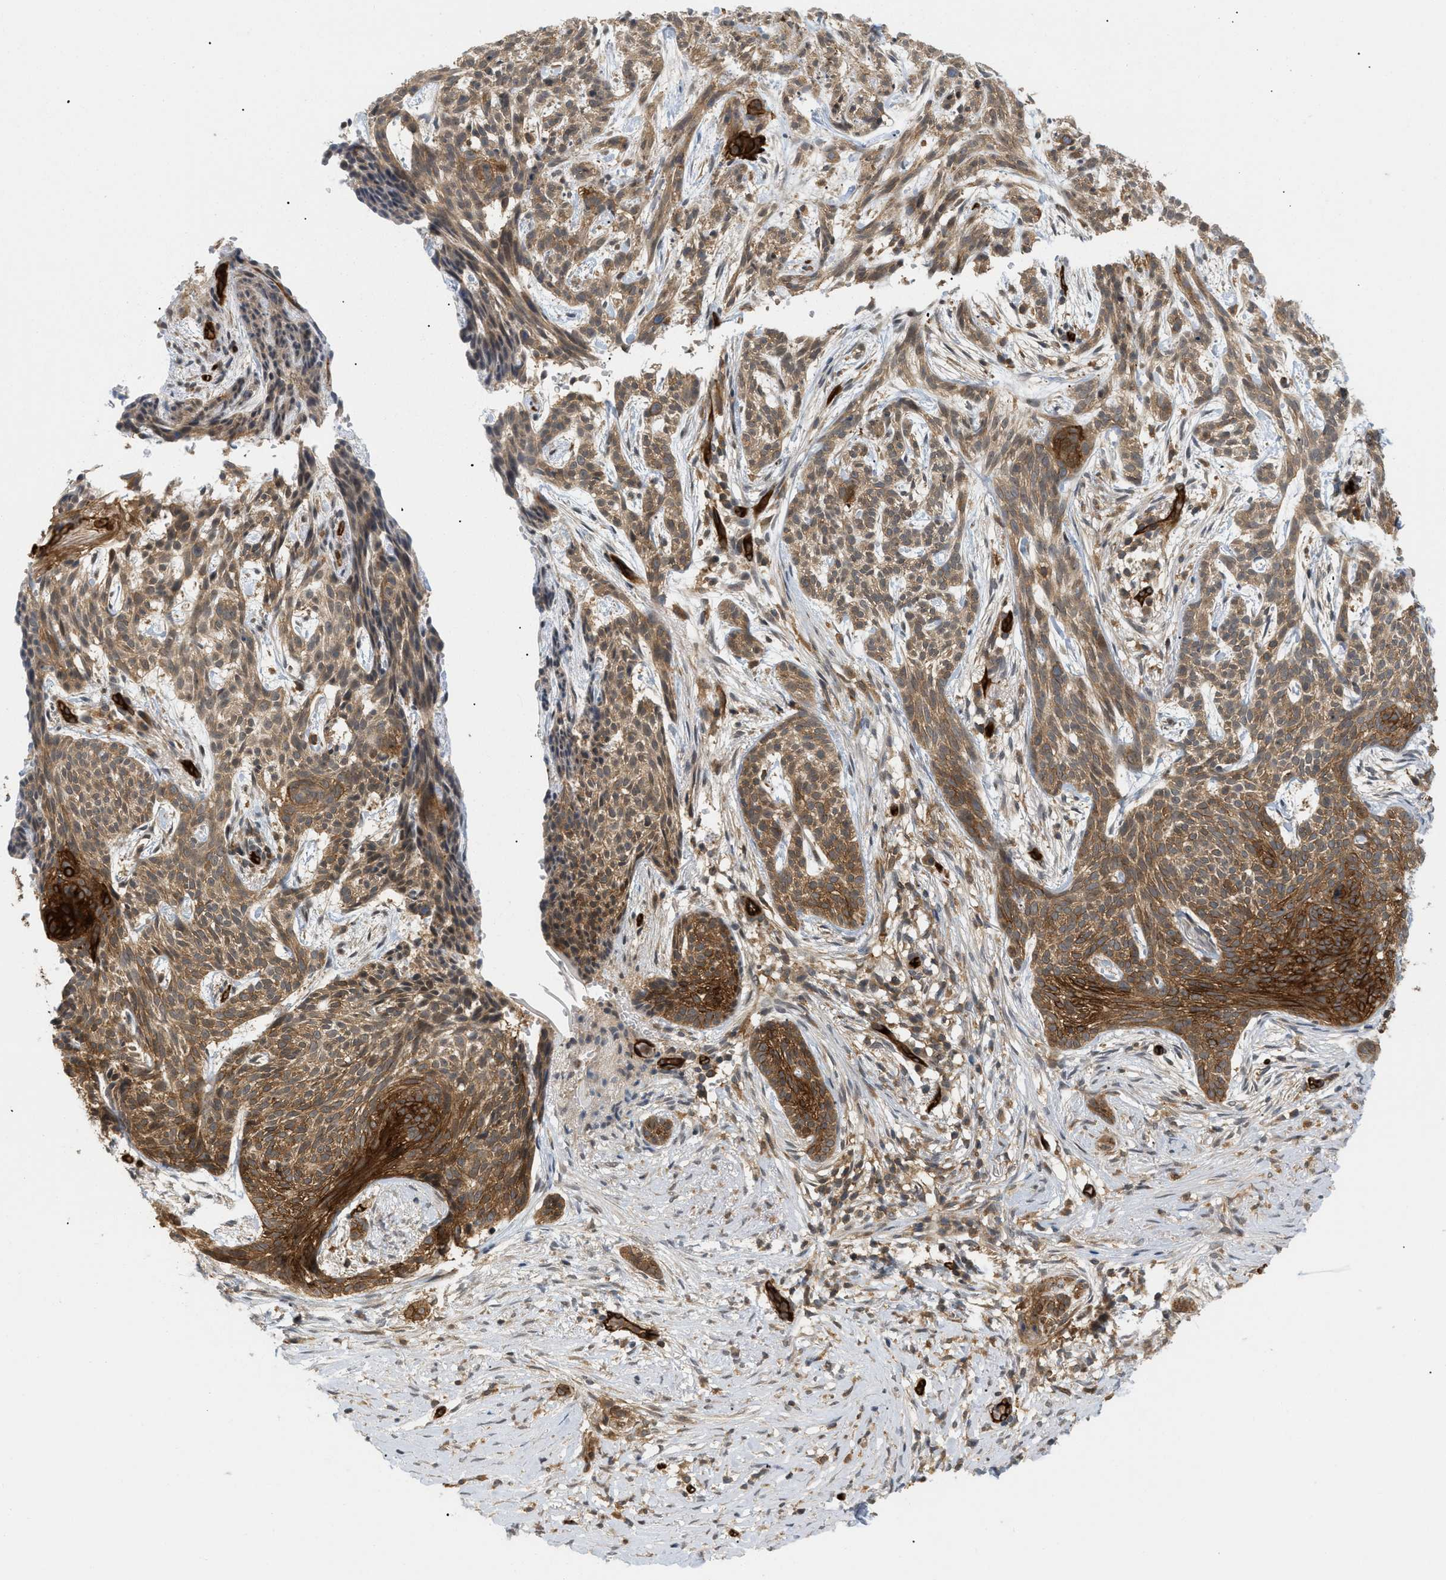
{"staining": {"intensity": "strong", "quantity": ">75%", "location": "cytoplasmic/membranous"}, "tissue": "skin cancer", "cell_type": "Tumor cells", "image_type": "cancer", "snomed": [{"axis": "morphology", "description": "Basal cell carcinoma"}, {"axis": "topography", "description": "Skin"}], "caption": "Skin cancer tissue exhibits strong cytoplasmic/membranous expression in about >75% of tumor cells The protein is stained brown, and the nuclei are stained in blue (DAB (3,3'-diaminobenzidine) IHC with brightfield microscopy, high magnification).", "gene": "PALMD", "patient": {"sex": "female", "age": 59}}